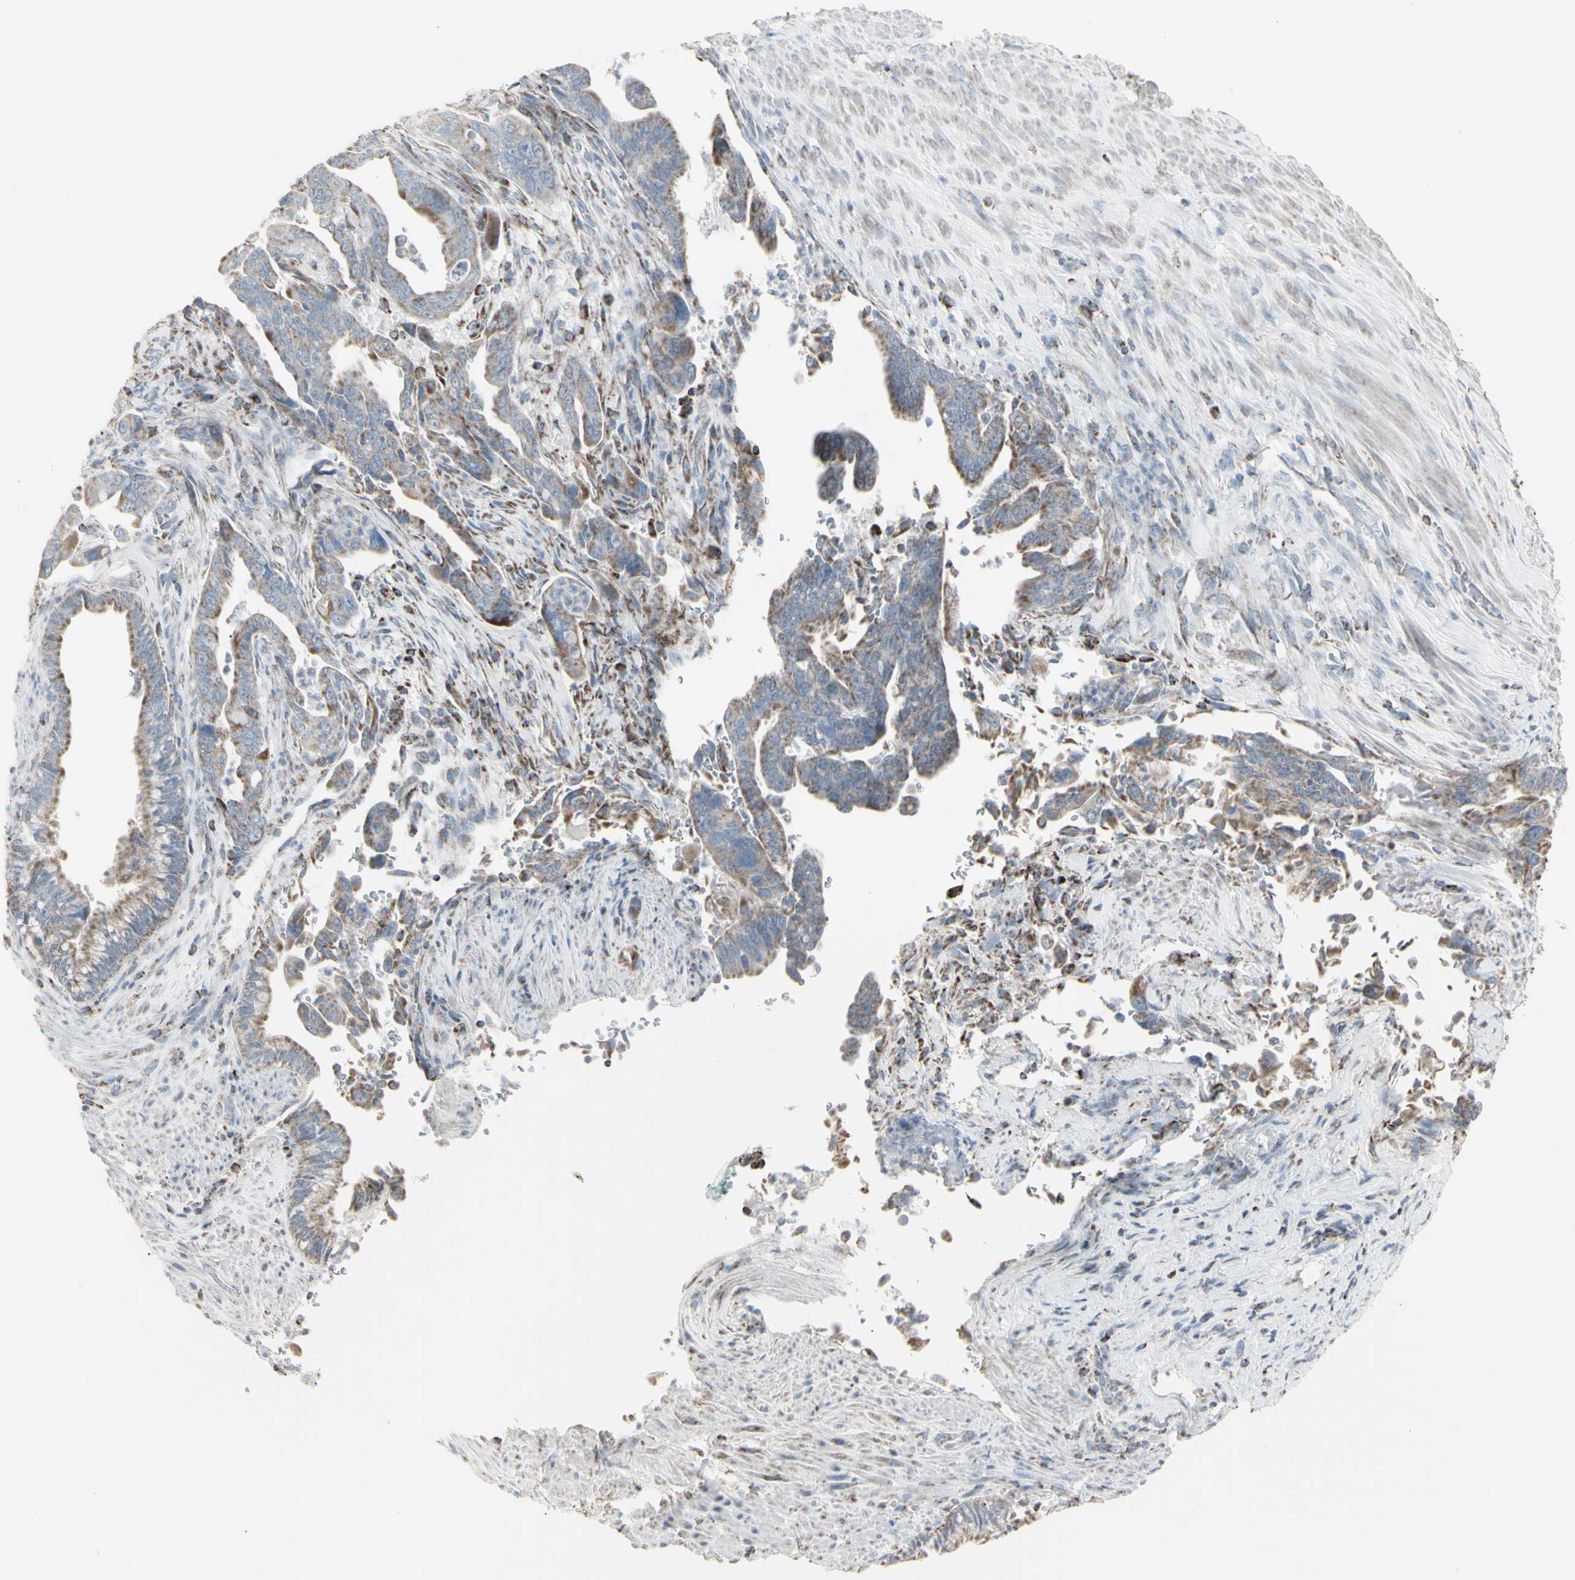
{"staining": {"intensity": "moderate", "quantity": "25%-75%", "location": "cytoplasmic/membranous"}, "tissue": "pancreatic cancer", "cell_type": "Tumor cells", "image_type": "cancer", "snomed": [{"axis": "morphology", "description": "Adenocarcinoma, NOS"}, {"axis": "topography", "description": "Pancreas"}], "caption": "Adenocarcinoma (pancreatic) was stained to show a protein in brown. There is medium levels of moderate cytoplasmic/membranous positivity in approximately 25%-75% of tumor cells.", "gene": "PLGRKT", "patient": {"sex": "male", "age": 70}}